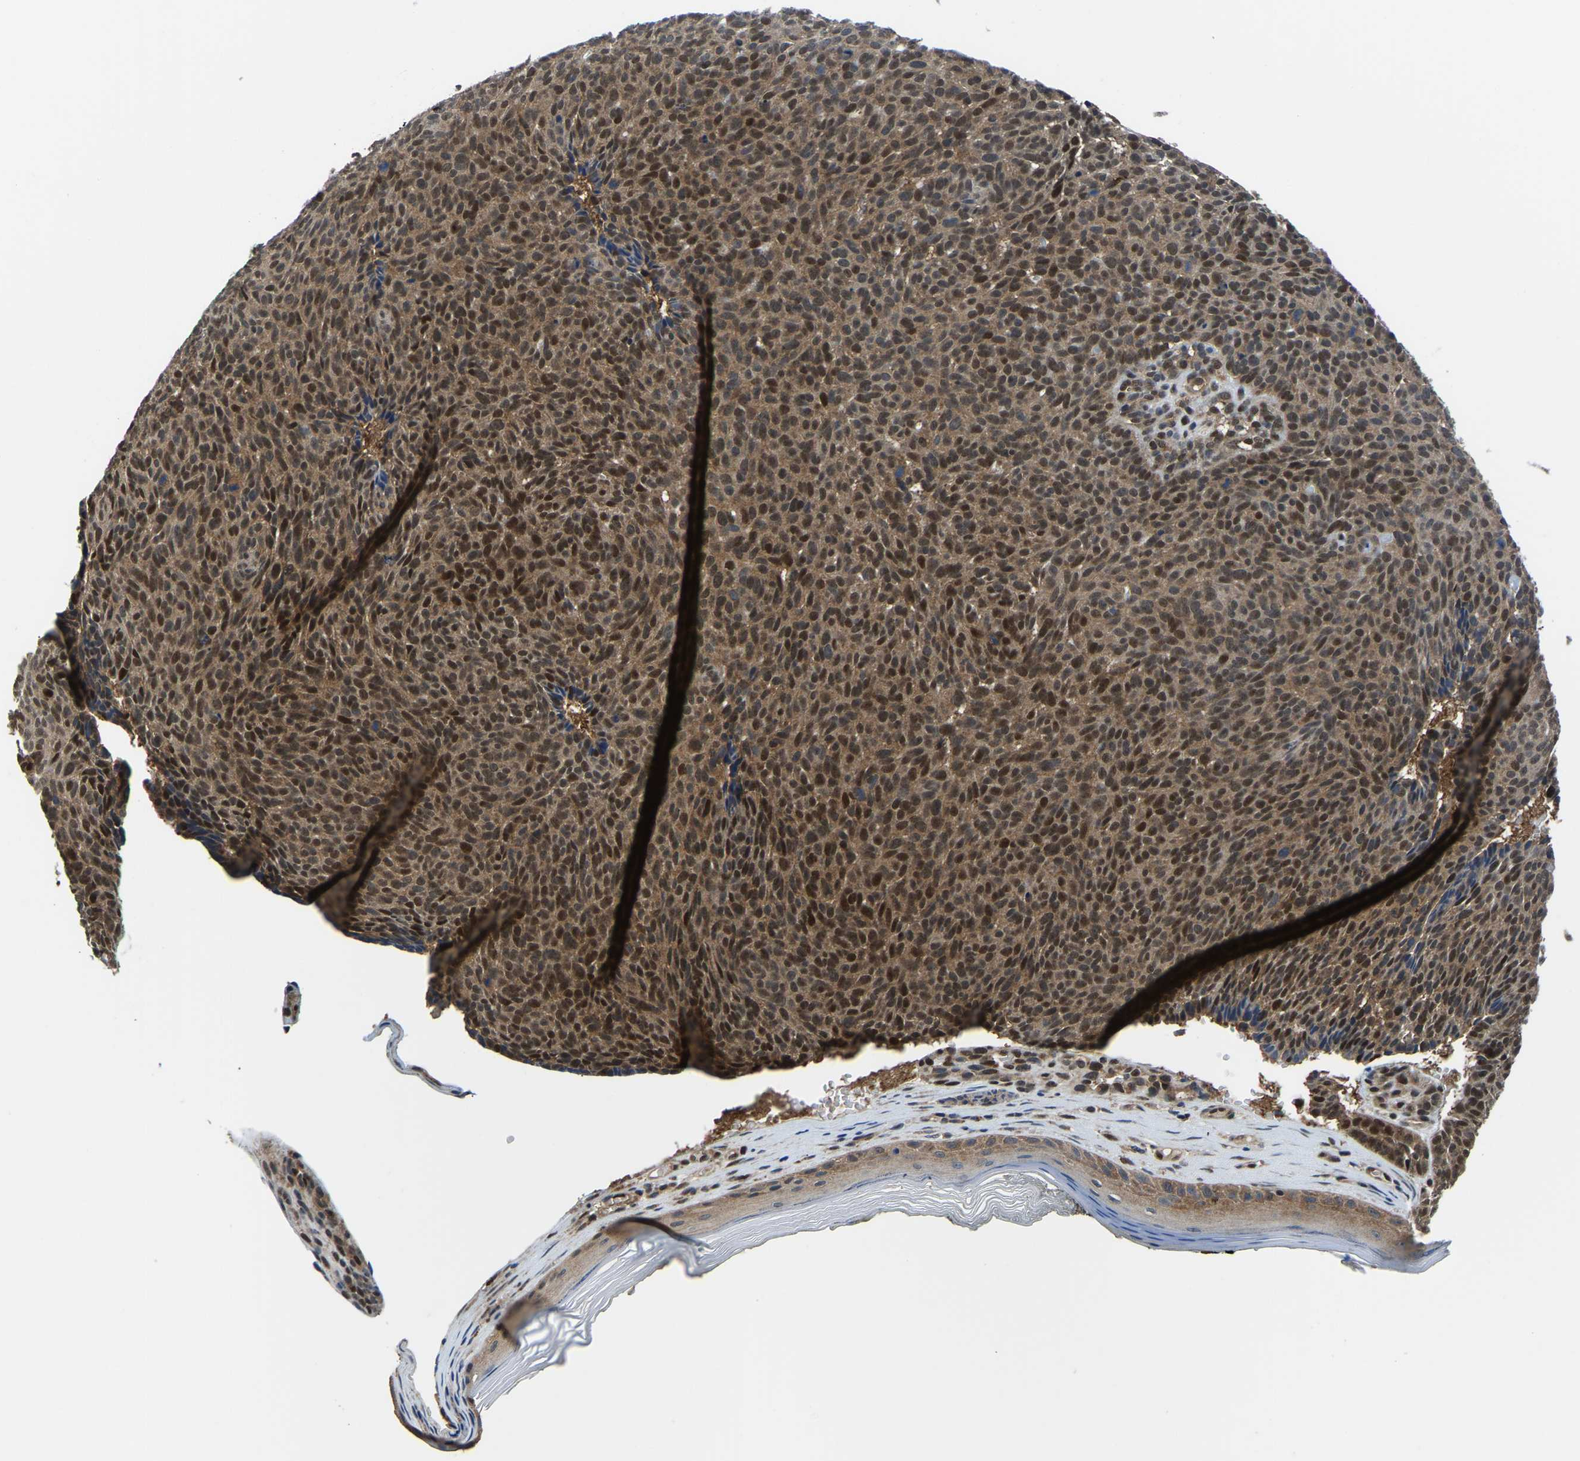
{"staining": {"intensity": "strong", "quantity": ">75%", "location": "cytoplasmic/membranous,nuclear"}, "tissue": "skin cancer", "cell_type": "Tumor cells", "image_type": "cancer", "snomed": [{"axis": "morphology", "description": "Basal cell carcinoma"}, {"axis": "topography", "description": "Skin"}], "caption": "Approximately >75% of tumor cells in human skin cancer show strong cytoplasmic/membranous and nuclear protein expression as visualized by brown immunohistochemical staining.", "gene": "DFFA", "patient": {"sex": "male", "age": 61}}